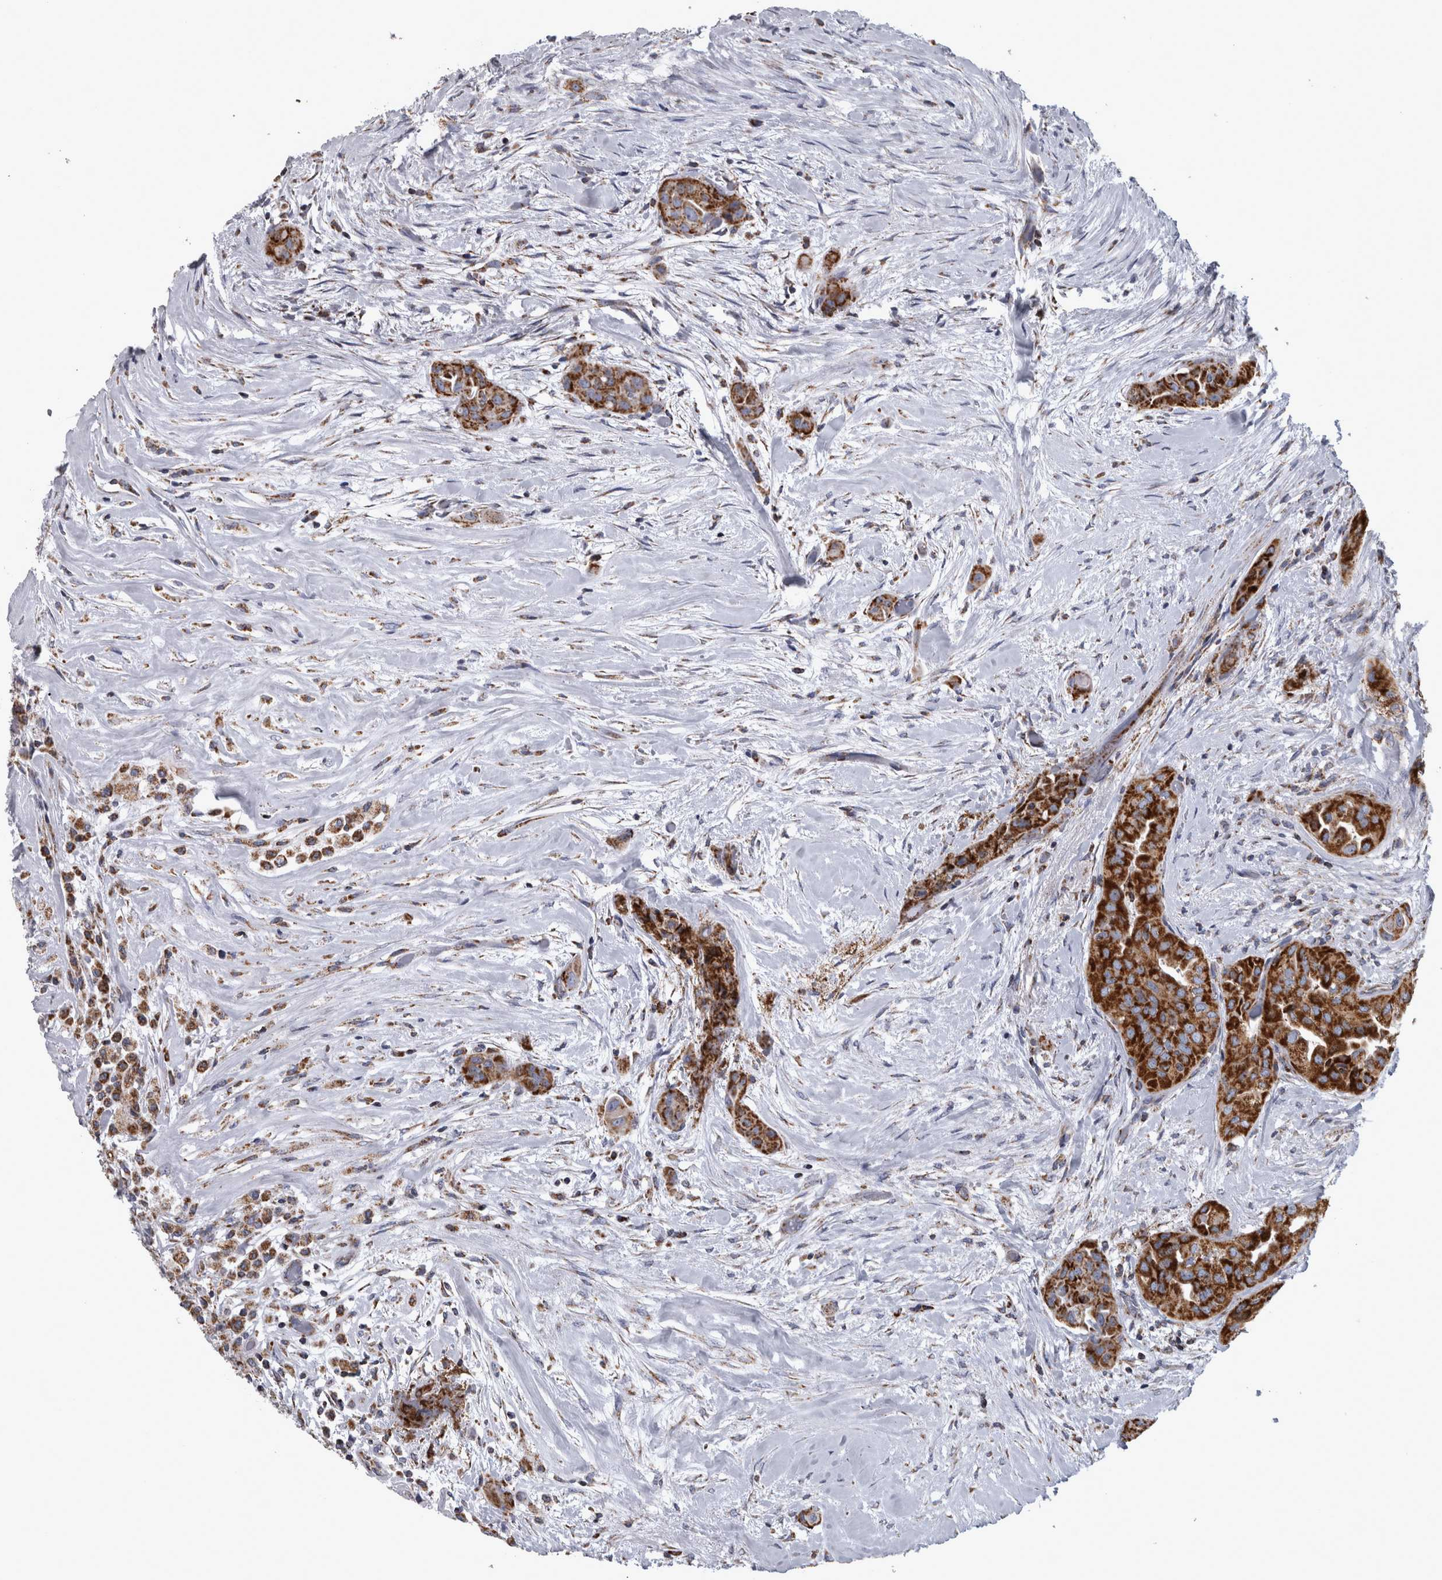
{"staining": {"intensity": "strong", "quantity": ">75%", "location": "cytoplasmic/membranous"}, "tissue": "thyroid cancer", "cell_type": "Tumor cells", "image_type": "cancer", "snomed": [{"axis": "morphology", "description": "Papillary adenocarcinoma, NOS"}, {"axis": "topography", "description": "Thyroid gland"}], "caption": "Papillary adenocarcinoma (thyroid) stained with DAB immunohistochemistry reveals high levels of strong cytoplasmic/membranous staining in about >75% of tumor cells. Using DAB (brown) and hematoxylin (blue) stains, captured at high magnification using brightfield microscopy.", "gene": "MDH2", "patient": {"sex": "female", "age": 59}}